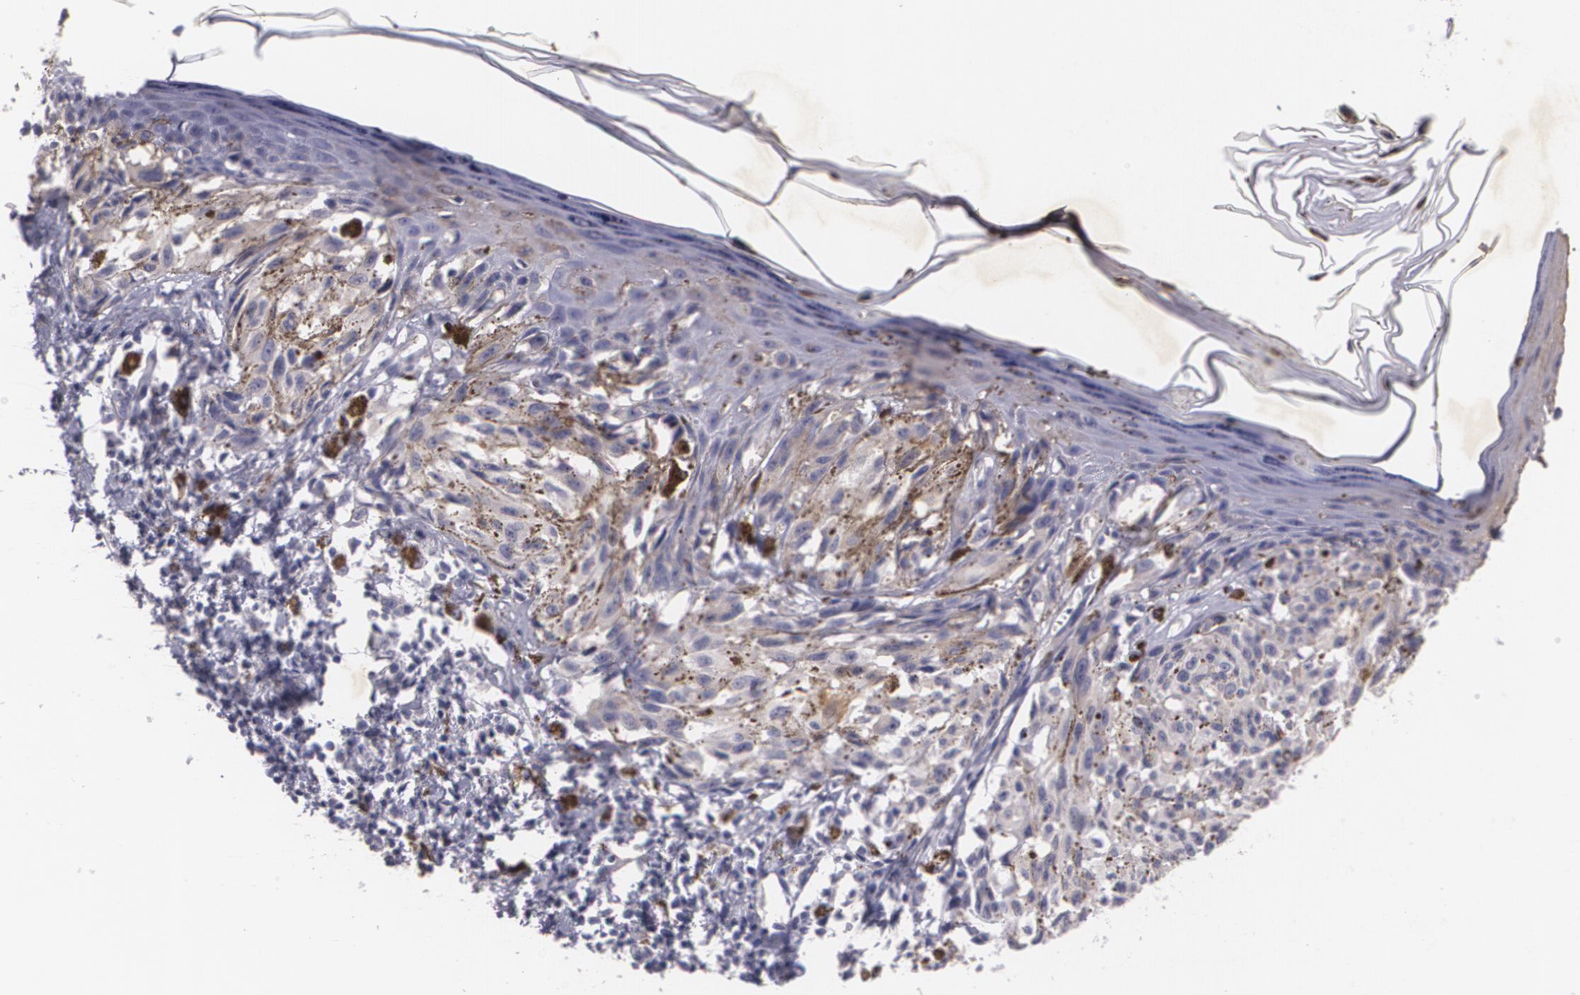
{"staining": {"intensity": "weak", "quantity": ">75%", "location": "cytoplasmic/membranous"}, "tissue": "melanoma", "cell_type": "Tumor cells", "image_type": "cancer", "snomed": [{"axis": "morphology", "description": "Malignant melanoma, NOS"}, {"axis": "topography", "description": "Skin"}], "caption": "Immunohistochemical staining of human malignant melanoma reveals low levels of weak cytoplasmic/membranous protein expression in approximately >75% of tumor cells. (DAB (3,3'-diaminobenzidine) = brown stain, brightfield microscopy at high magnification).", "gene": "KCNA4", "patient": {"sex": "female", "age": 72}}